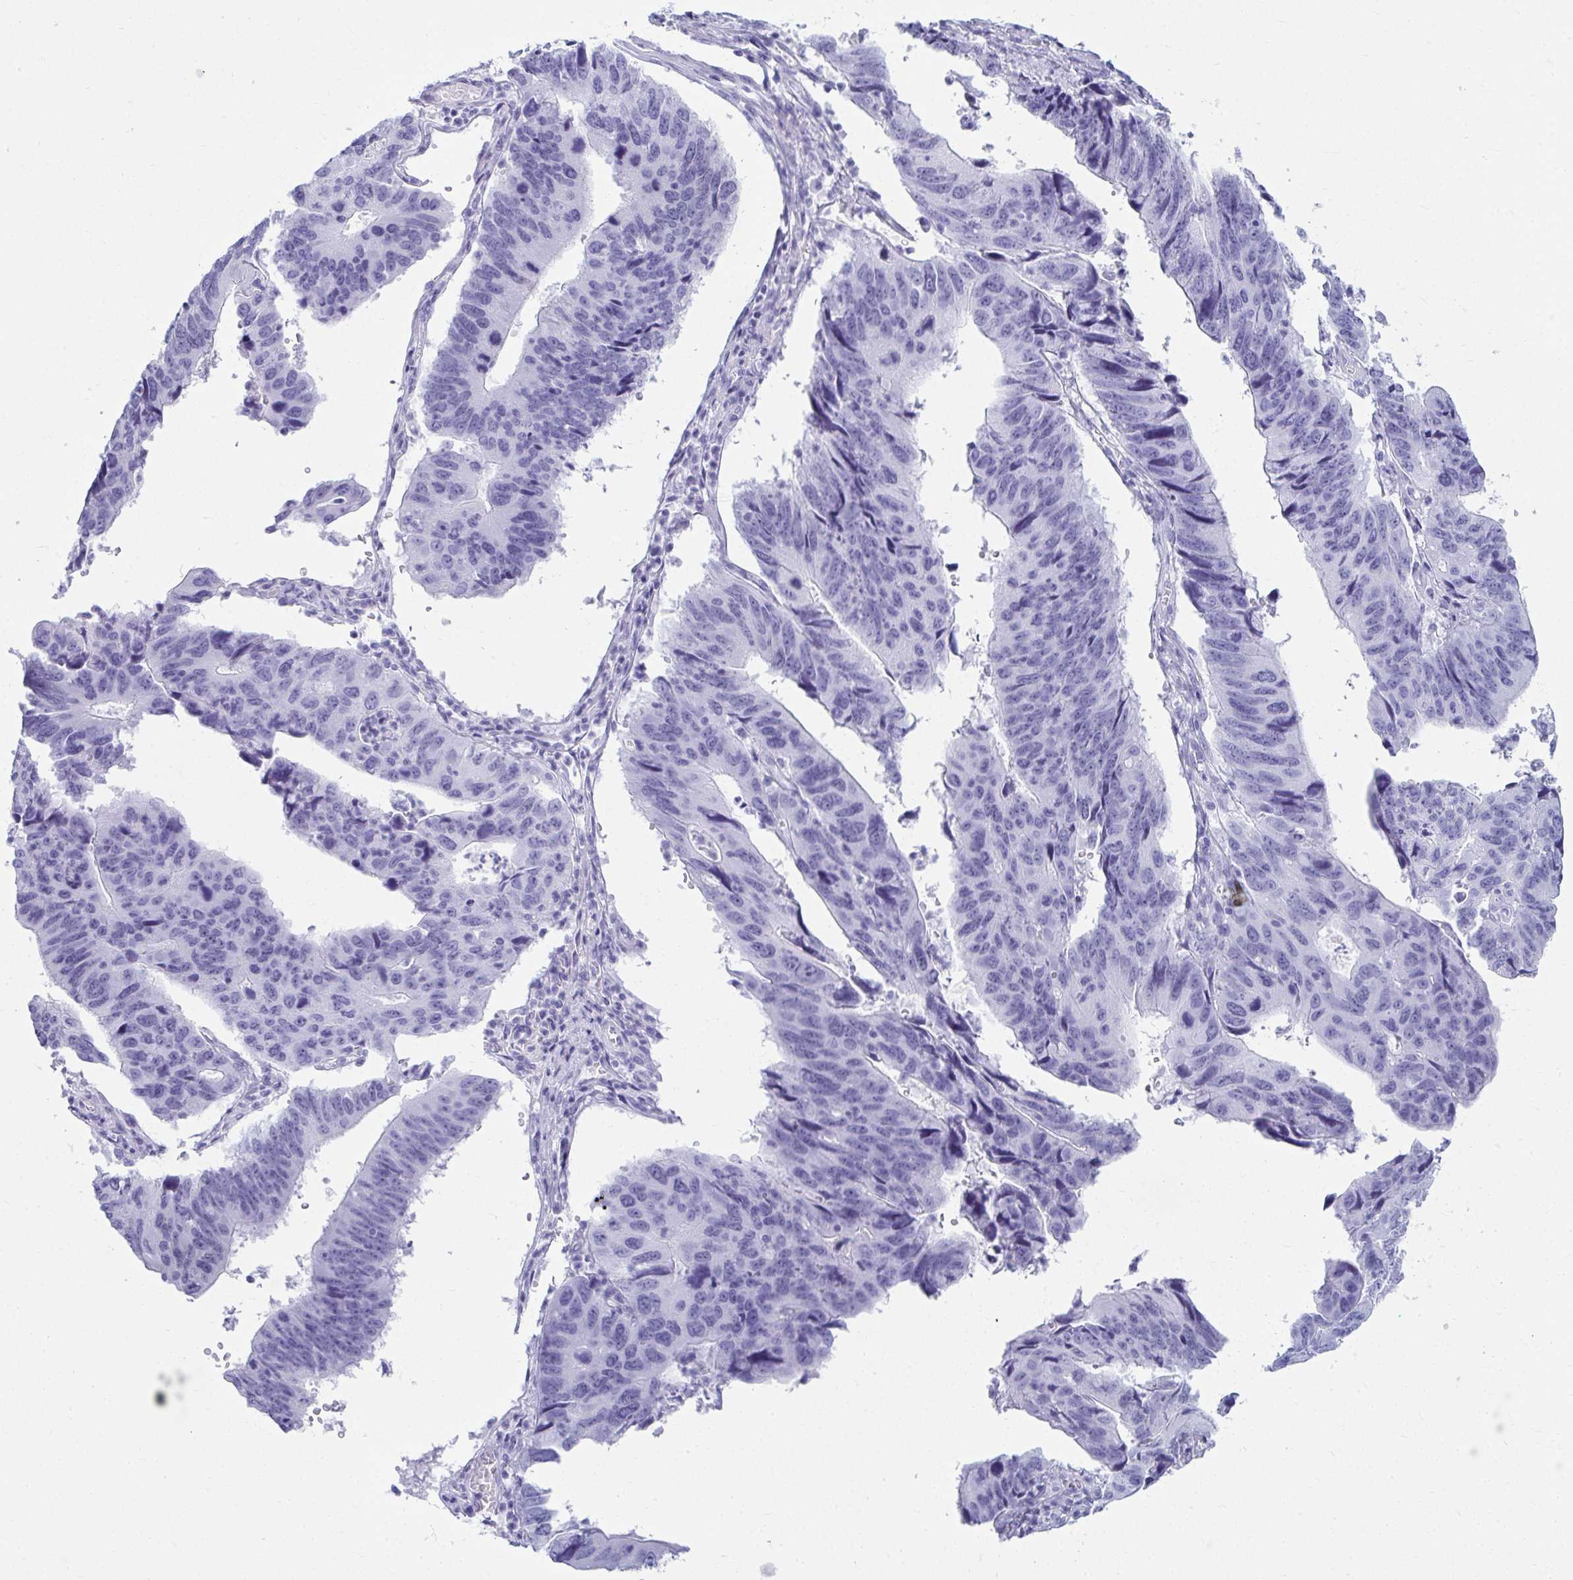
{"staining": {"intensity": "negative", "quantity": "none", "location": "none"}, "tissue": "stomach cancer", "cell_type": "Tumor cells", "image_type": "cancer", "snomed": [{"axis": "morphology", "description": "Adenocarcinoma, NOS"}, {"axis": "topography", "description": "Stomach"}], "caption": "Tumor cells are negative for brown protein staining in stomach adenocarcinoma.", "gene": "CLGN", "patient": {"sex": "male", "age": 59}}